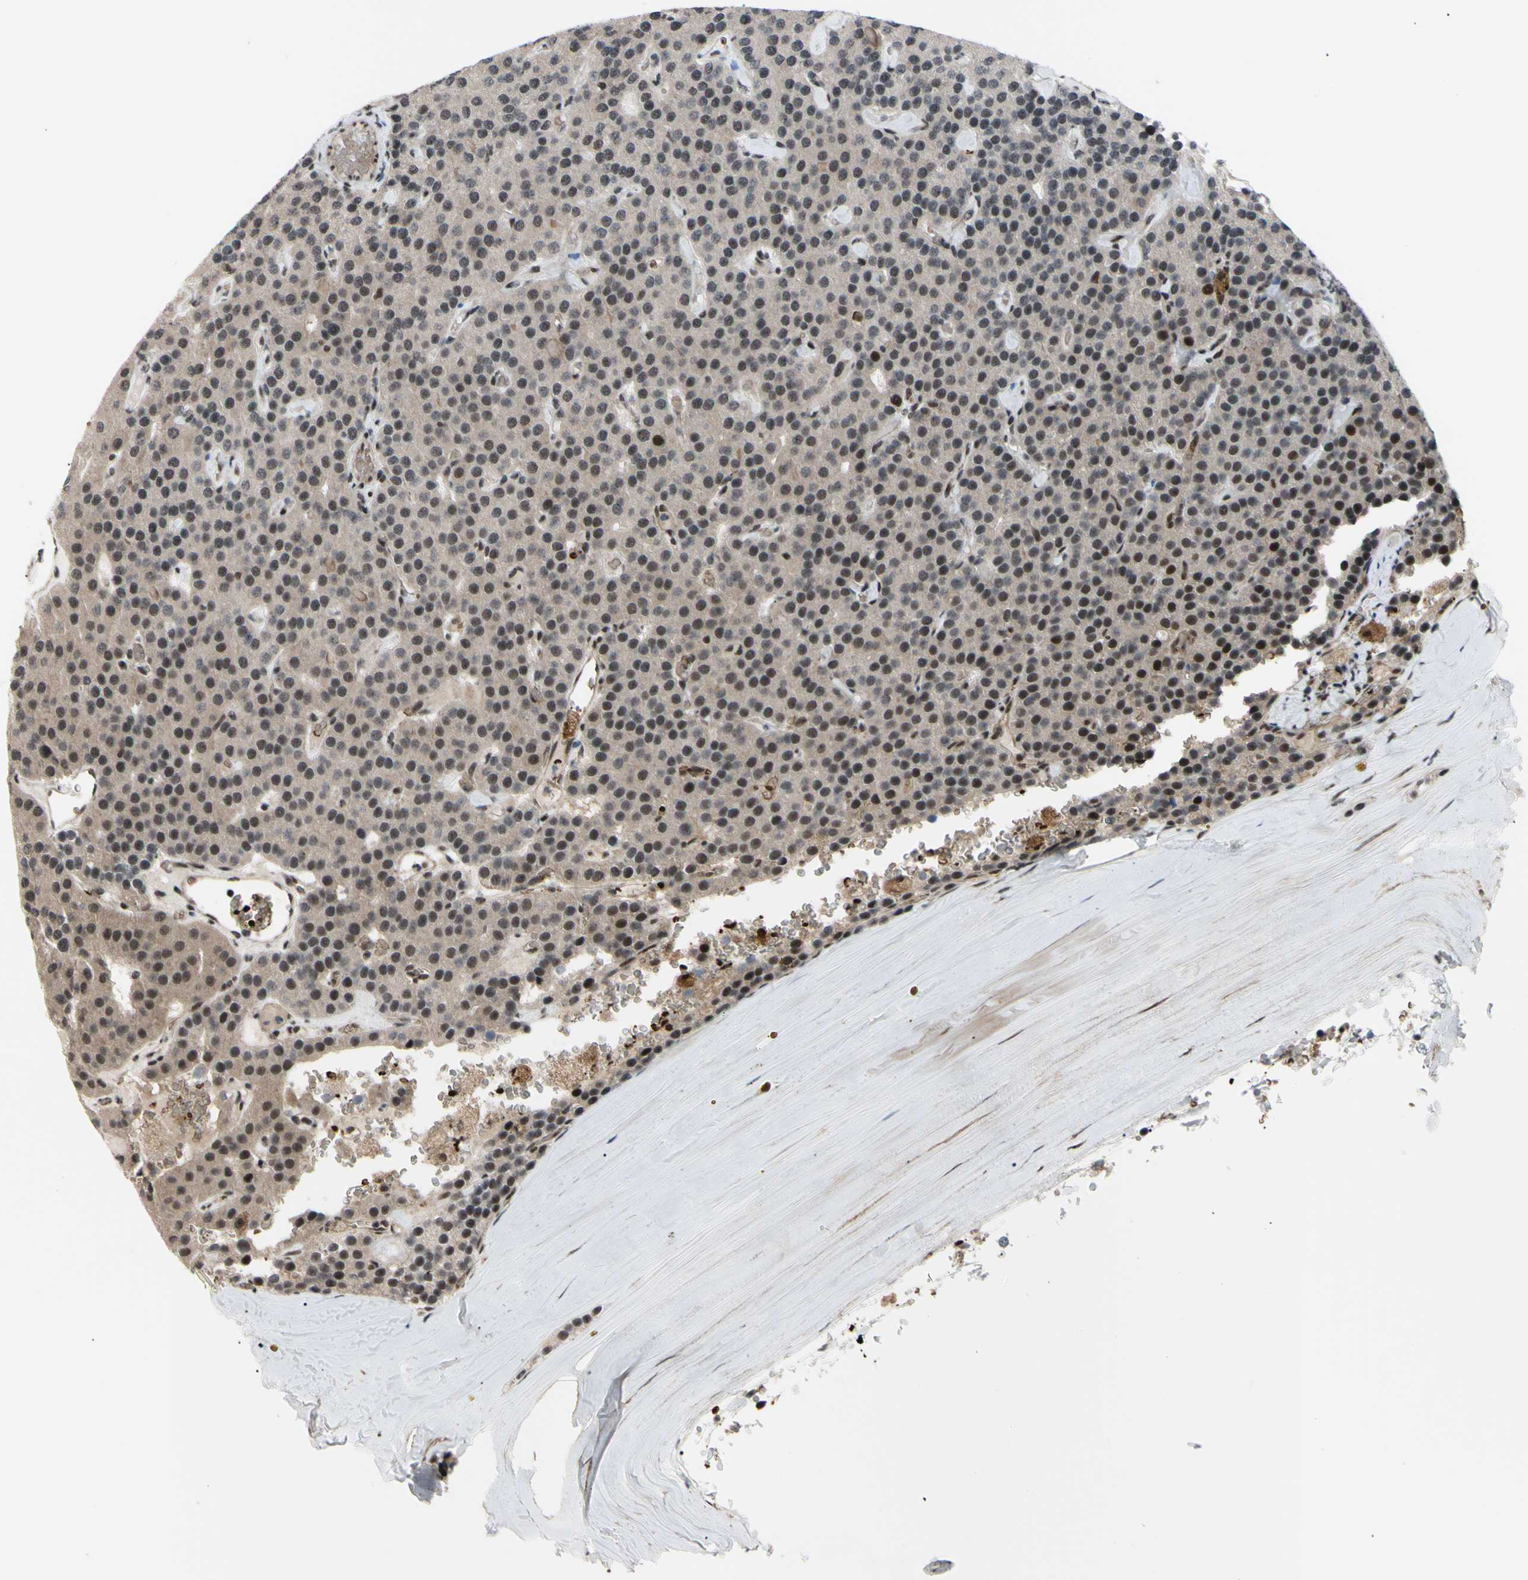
{"staining": {"intensity": "strong", "quantity": "25%-75%", "location": "nuclear"}, "tissue": "parathyroid gland", "cell_type": "Glandular cells", "image_type": "normal", "snomed": [{"axis": "morphology", "description": "Normal tissue, NOS"}, {"axis": "morphology", "description": "Adenoma, NOS"}, {"axis": "topography", "description": "Parathyroid gland"}], "caption": "Parathyroid gland stained with DAB (3,3'-diaminobenzidine) IHC shows high levels of strong nuclear staining in approximately 25%-75% of glandular cells.", "gene": "THAP12", "patient": {"sex": "female", "age": 86}}